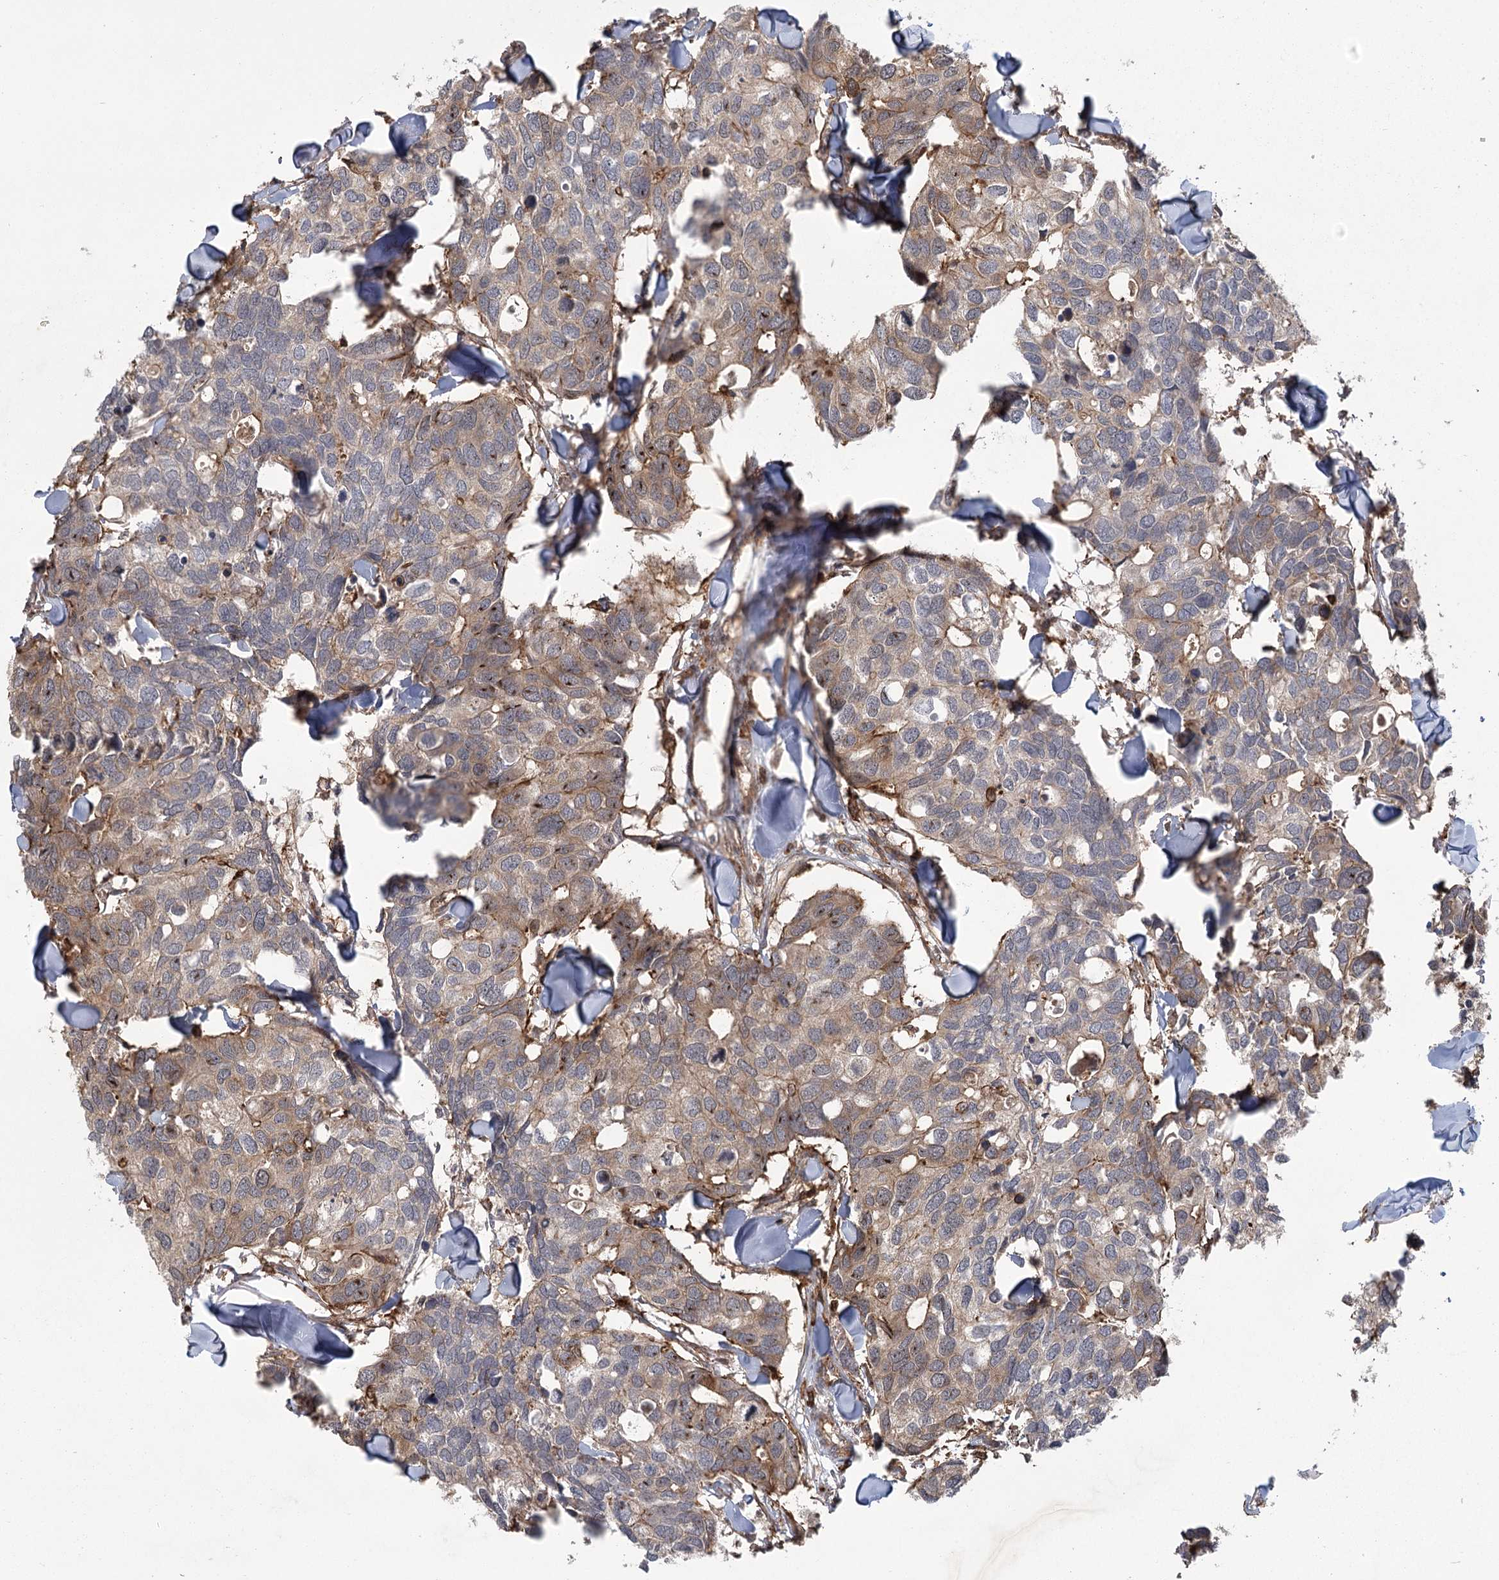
{"staining": {"intensity": "moderate", "quantity": "25%-75%", "location": "cytoplasmic/membranous"}, "tissue": "breast cancer", "cell_type": "Tumor cells", "image_type": "cancer", "snomed": [{"axis": "morphology", "description": "Duct carcinoma"}, {"axis": "topography", "description": "Breast"}], "caption": "Immunohistochemistry staining of breast infiltrating ductal carcinoma, which reveals medium levels of moderate cytoplasmic/membranous expression in approximately 25%-75% of tumor cells indicating moderate cytoplasmic/membranous protein positivity. The staining was performed using DAB (3,3'-diaminobenzidine) (brown) for protein detection and nuclei were counterstained in hematoxylin (blue).", "gene": "MEPE", "patient": {"sex": "female", "age": 83}}